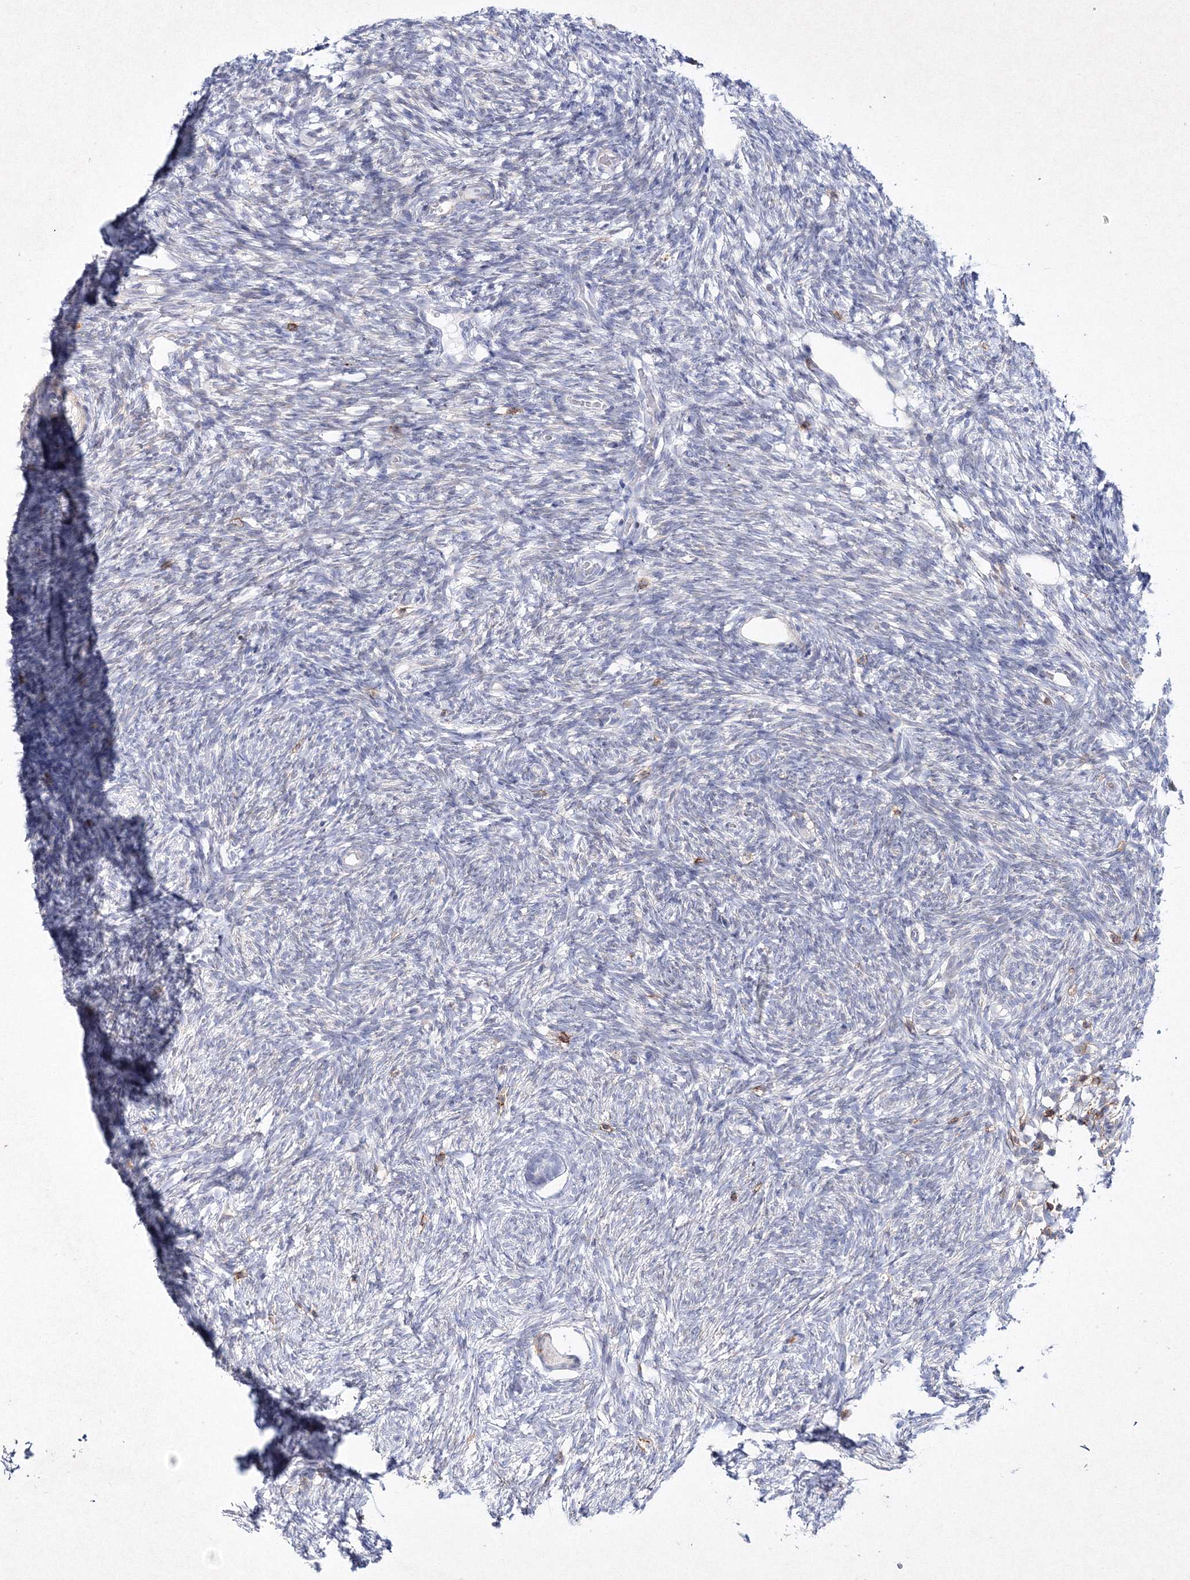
{"staining": {"intensity": "negative", "quantity": "none", "location": "none"}, "tissue": "ovary", "cell_type": "Follicle cells", "image_type": "normal", "snomed": [{"axis": "morphology", "description": "Normal tissue, NOS"}, {"axis": "topography", "description": "Ovary"}], "caption": "The micrograph shows no staining of follicle cells in unremarkable ovary.", "gene": "HCST", "patient": {"sex": "female", "age": 35}}